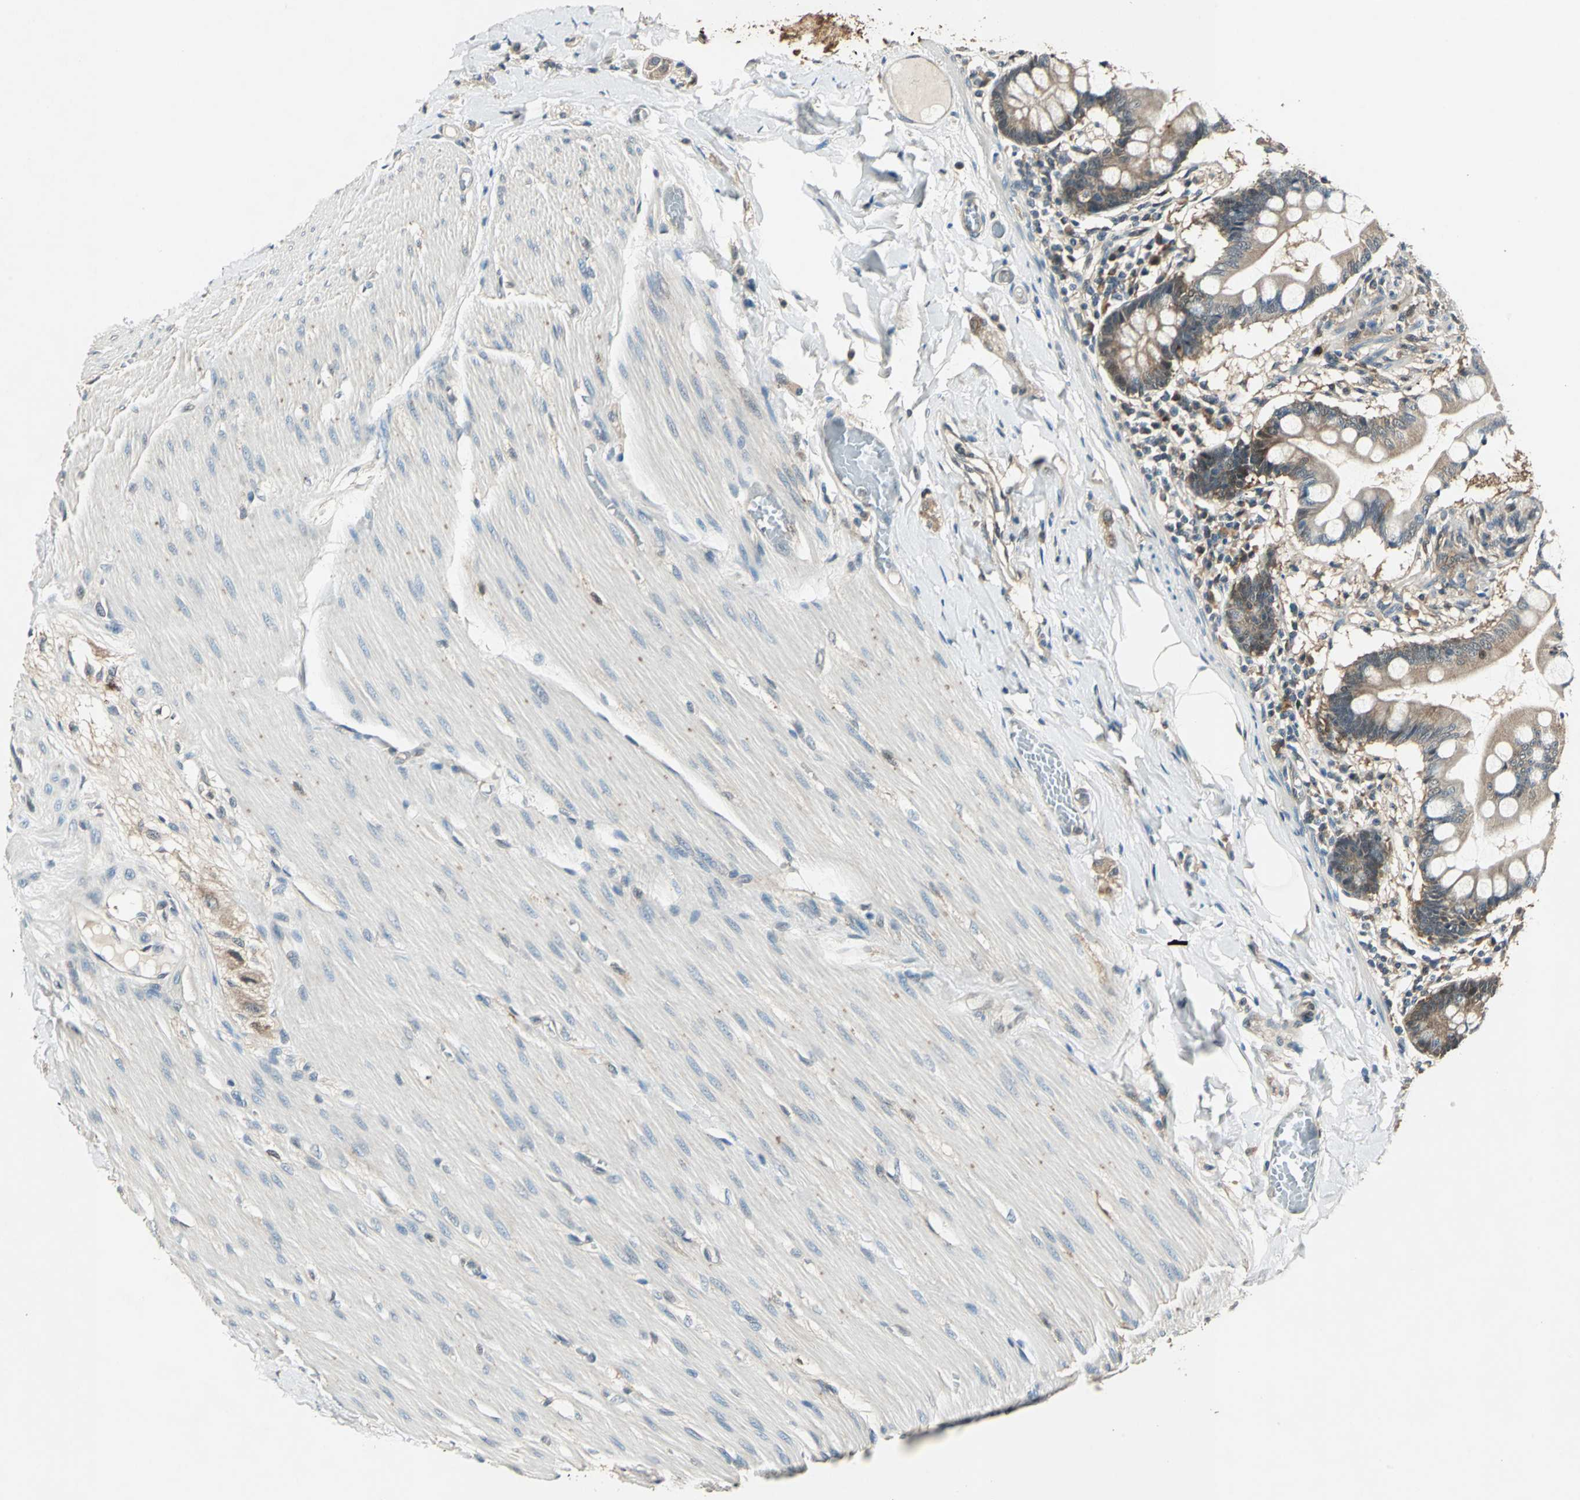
{"staining": {"intensity": "moderate", "quantity": ">75%", "location": "cytoplasmic/membranous"}, "tissue": "small intestine", "cell_type": "Glandular cells", "image_type": "normal", "snomed": [{"axis": "morphology", "description": "Normal tissue, NOS"}, {"axis": "topography", "description": "Small intestine"}], "caption": "Immunohistochemistry micrograph of normal small intestine stained for a protein (brown), which shows medium levels of moderate cytoplasmic/membranous positivity in about >75% of glandular cells.", "gene": "RRM2B", "patient": {"sex": "male", "age": 41}}